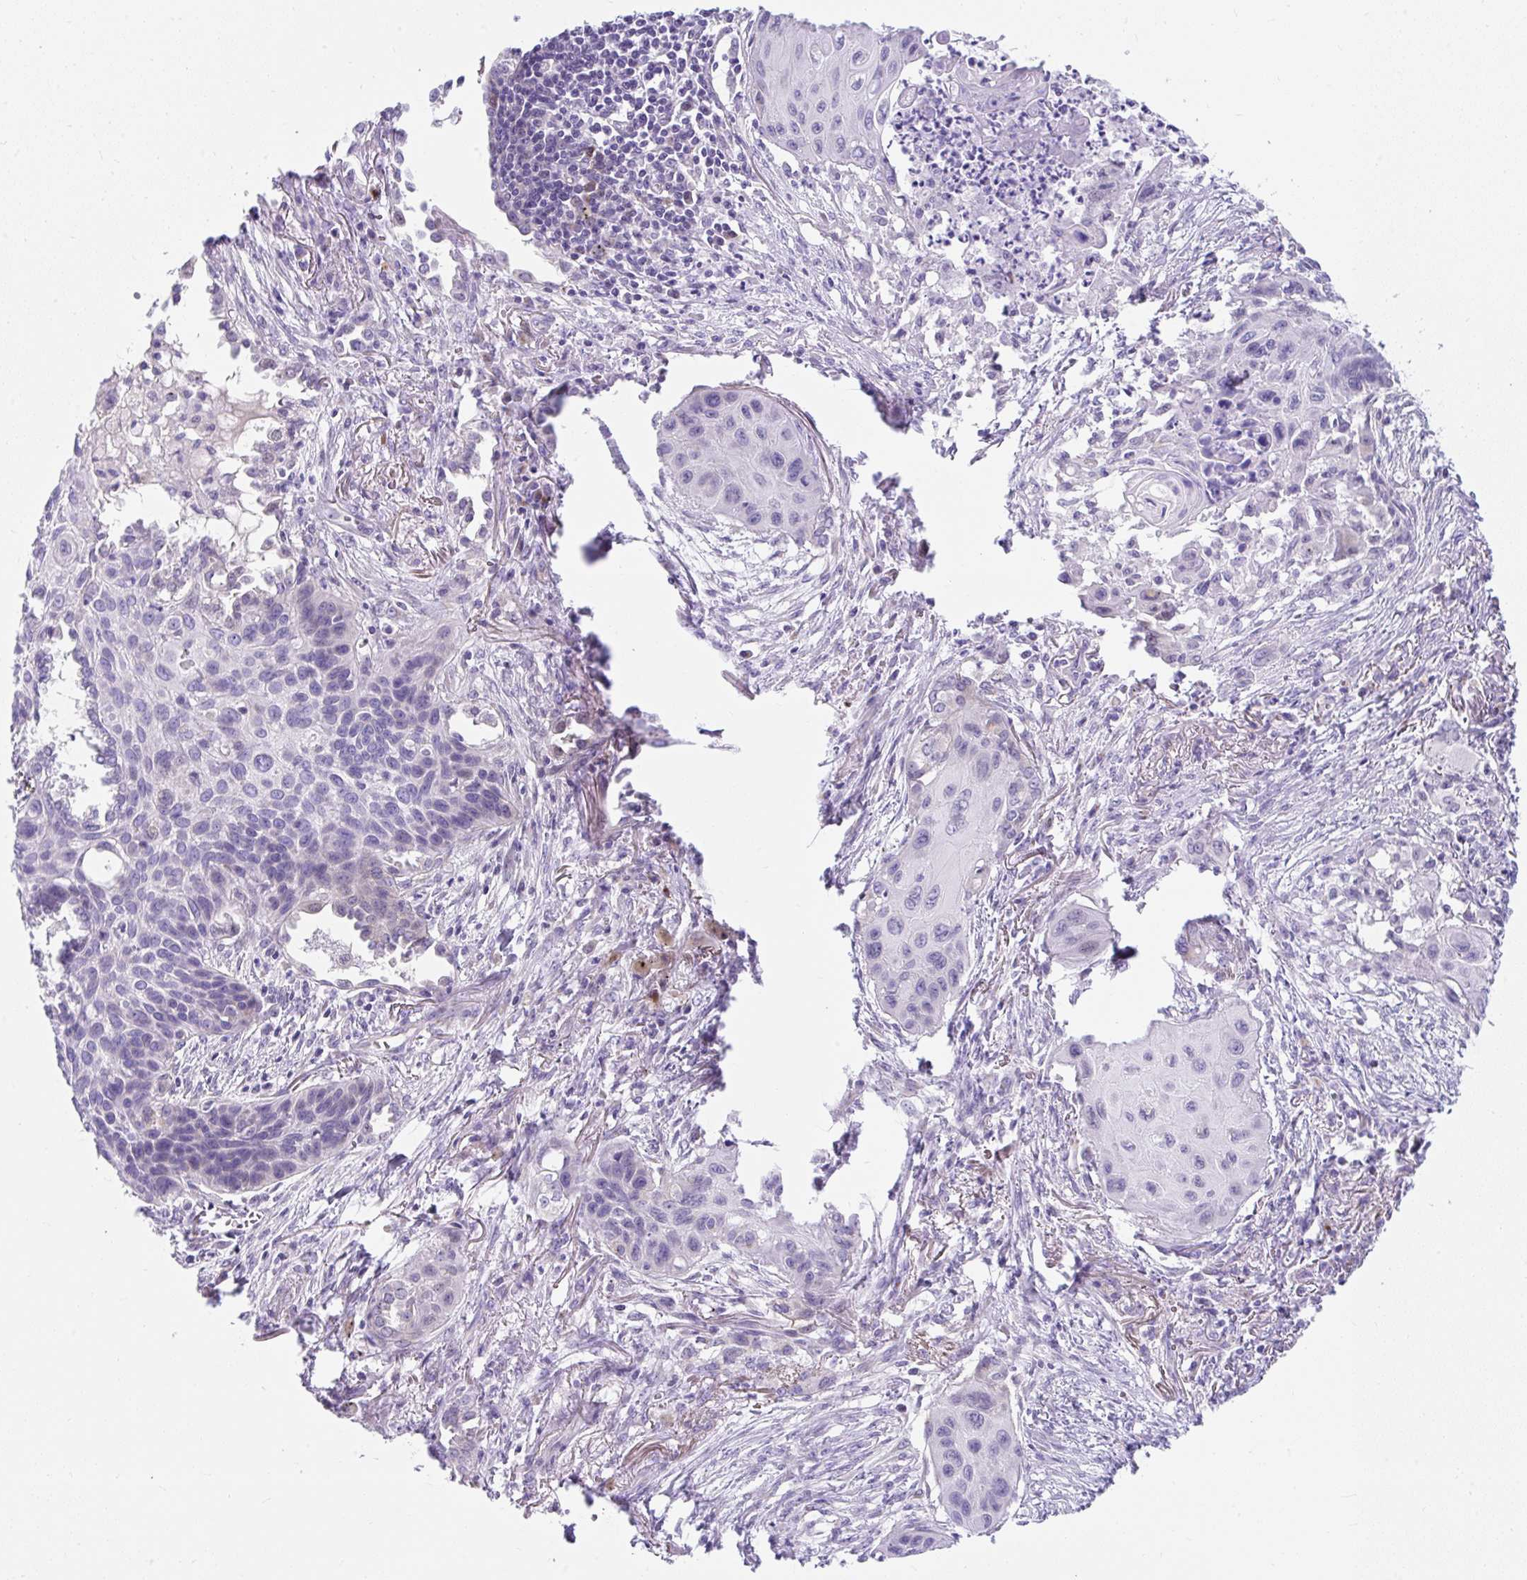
{"staining": {"intensity": "negative", "quantity": "none", "location": "none"}, "tissue": "lung cancer", "cell_type": "Tumor cells", "image_type": "cancer", "snomed": [{"axis": "morphology", "description": "Squamous cell carcinoma, NOS"}, {"axis": "topography", "description": "Lung"}], "caption": "Image shows no protein expression in tumor cells of lung cancer tissue.", "gene": "GOLGA8A", "patient": {"sex": "male", "age": 71}}